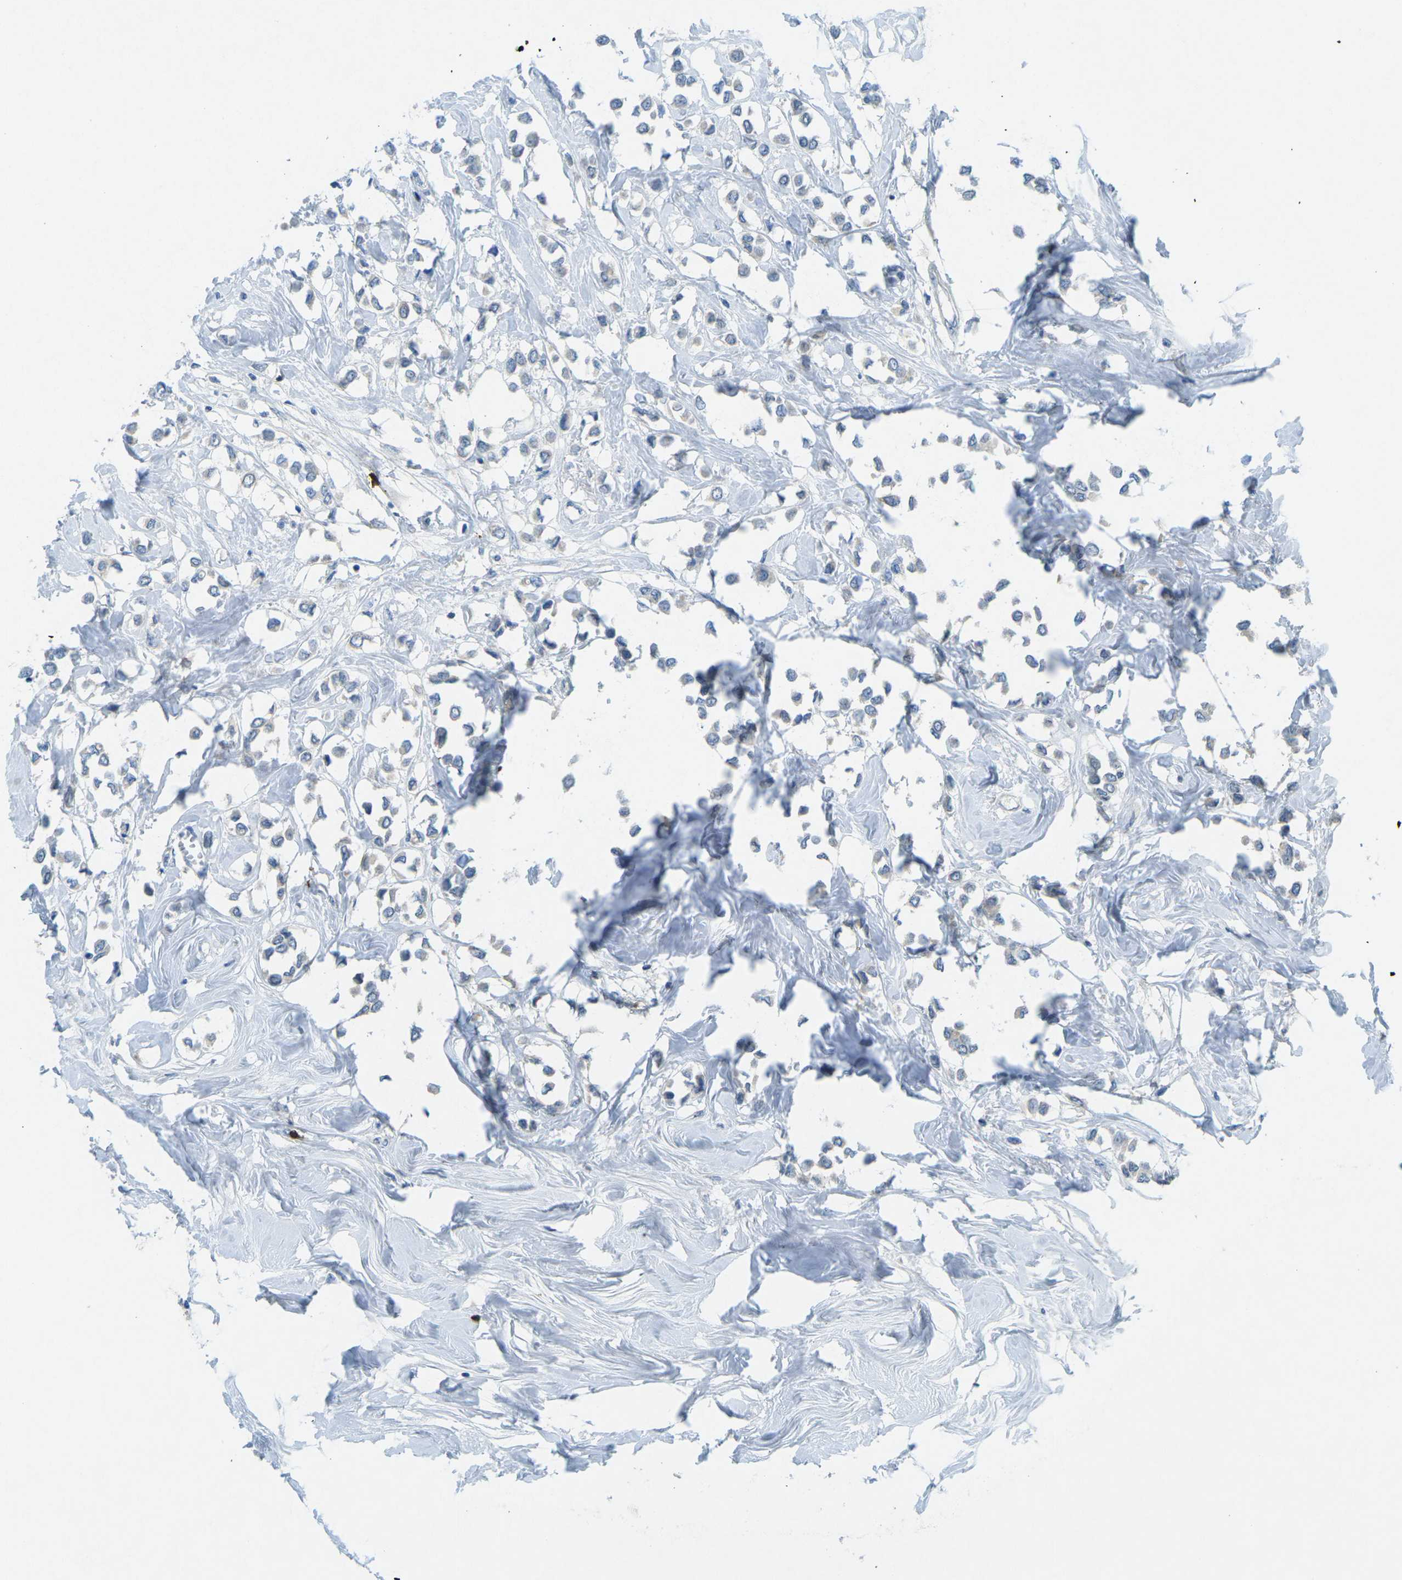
{"staining": {"intensity": "negative", "quantity": "none", "location": "none"}, "tissue": "breast cancer", "cell_type": "Tumor cells", "image_type": "cancer", "snomed": [{"axis": "morphology", "description": "Lobular carcinoma"}, {"axis": "topography", "description": "Breast"}], "caption": "DAB (3,3'-diaminobenzidine) immunohistochemical staining of lobular carcinoma (breast) shows no significant staining in tumor cells. (Brightfield microscopy of DAB IHC at high magnification).", "gene": "CD19", "patient": {"sex": "female", "age": 51}}